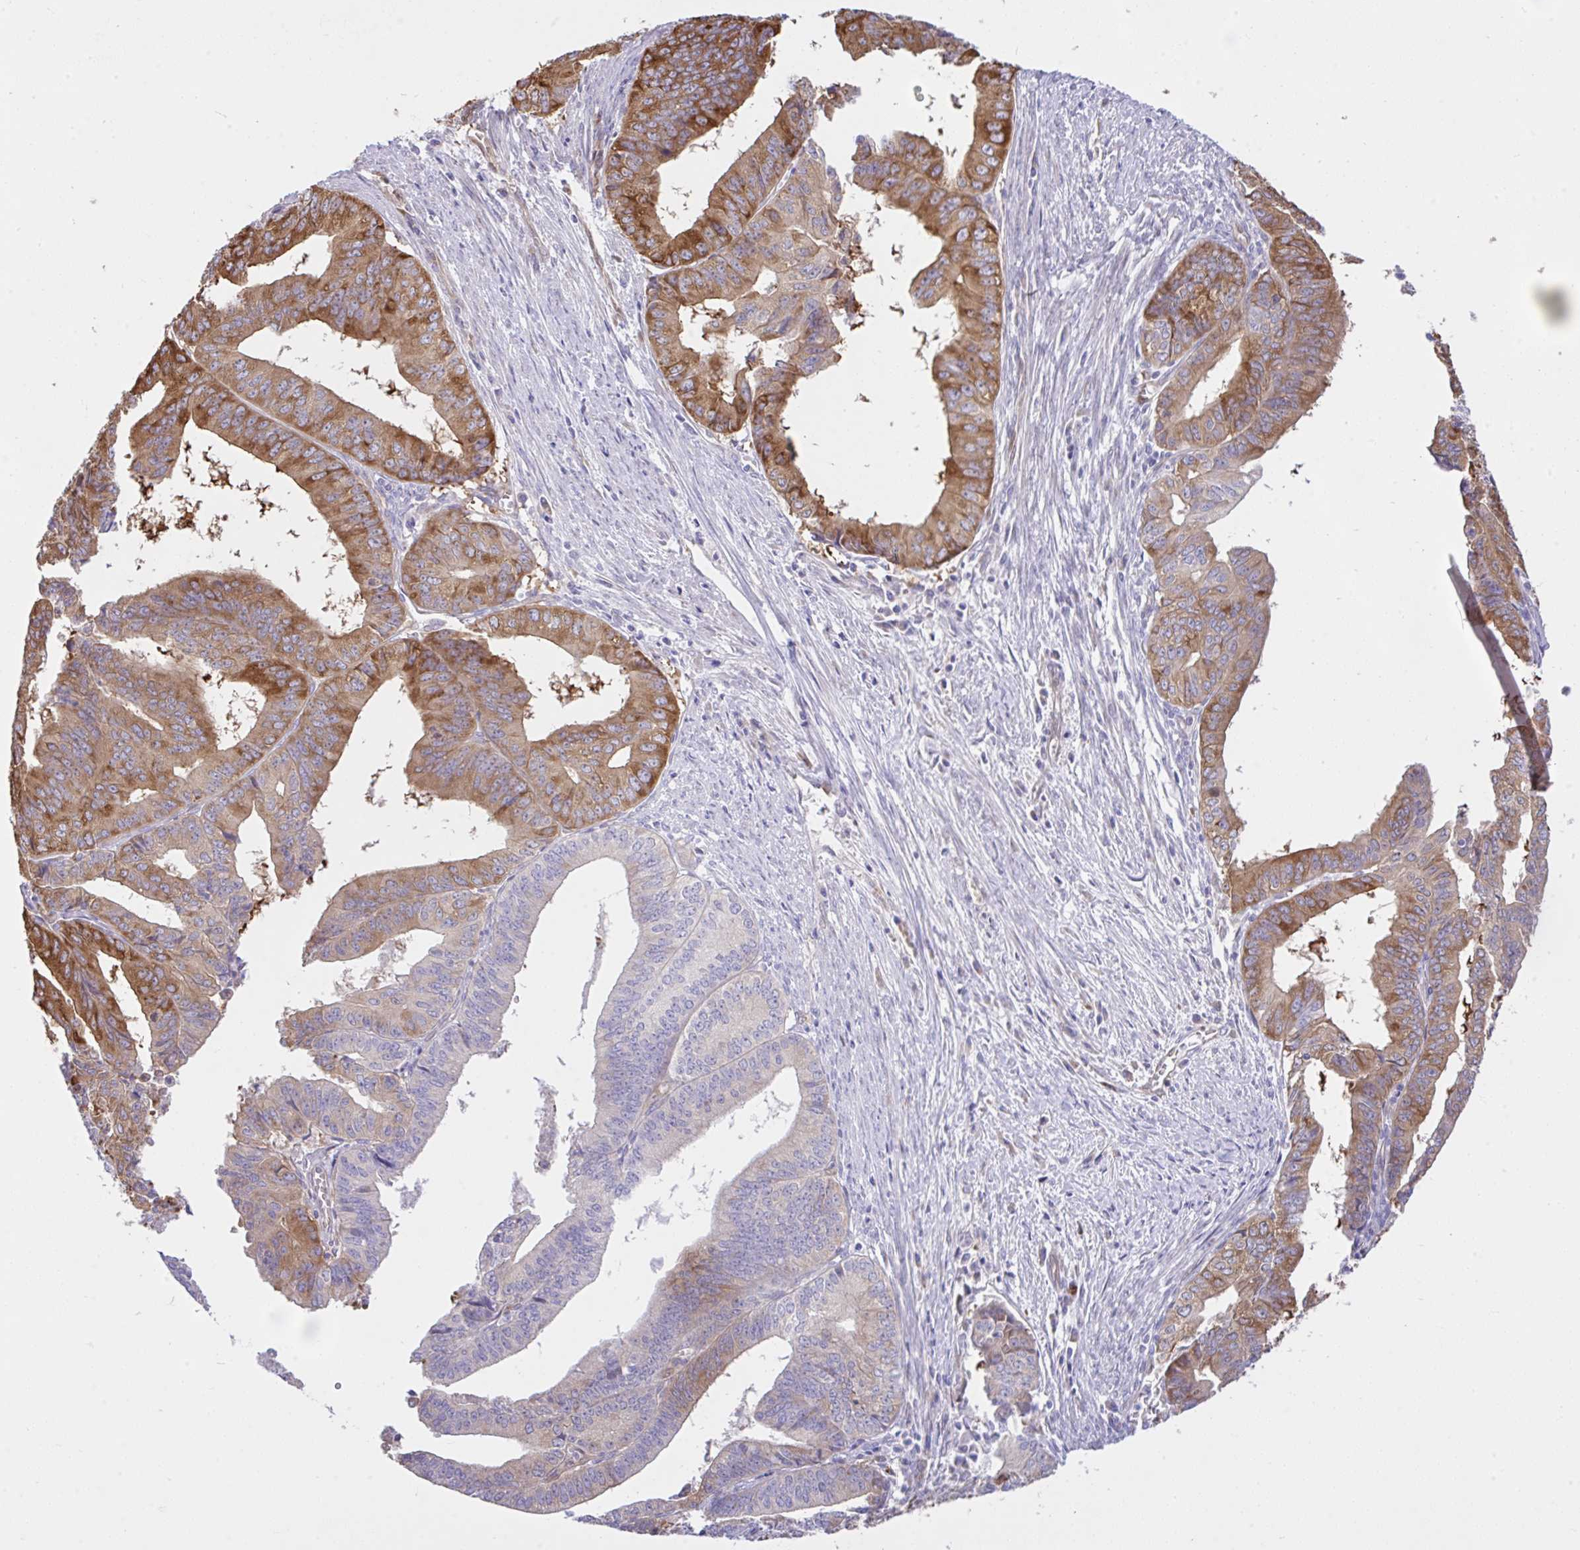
{"staining": {"intensity": "moderate", "quantity": "25%-75%", "location": "cytoplasmic/membranous"}, "tissue": "endometrial cancer", "cell_type": "Tumor cells", "image_type": "cancer", "snomed": [{"axis": "morphology", "description": "Adenocarcinoma, NOS"}, {"axis": "topography", "description": "Endometrium"}], "caption": "A micrograph of endometrial adenocarcinoma stained for a protein displays moderate cytoplasmic/membranous brown staining in tumor cells.", "gene": "EEF1A2", "patient": {"sex": "female", "age": 65}}